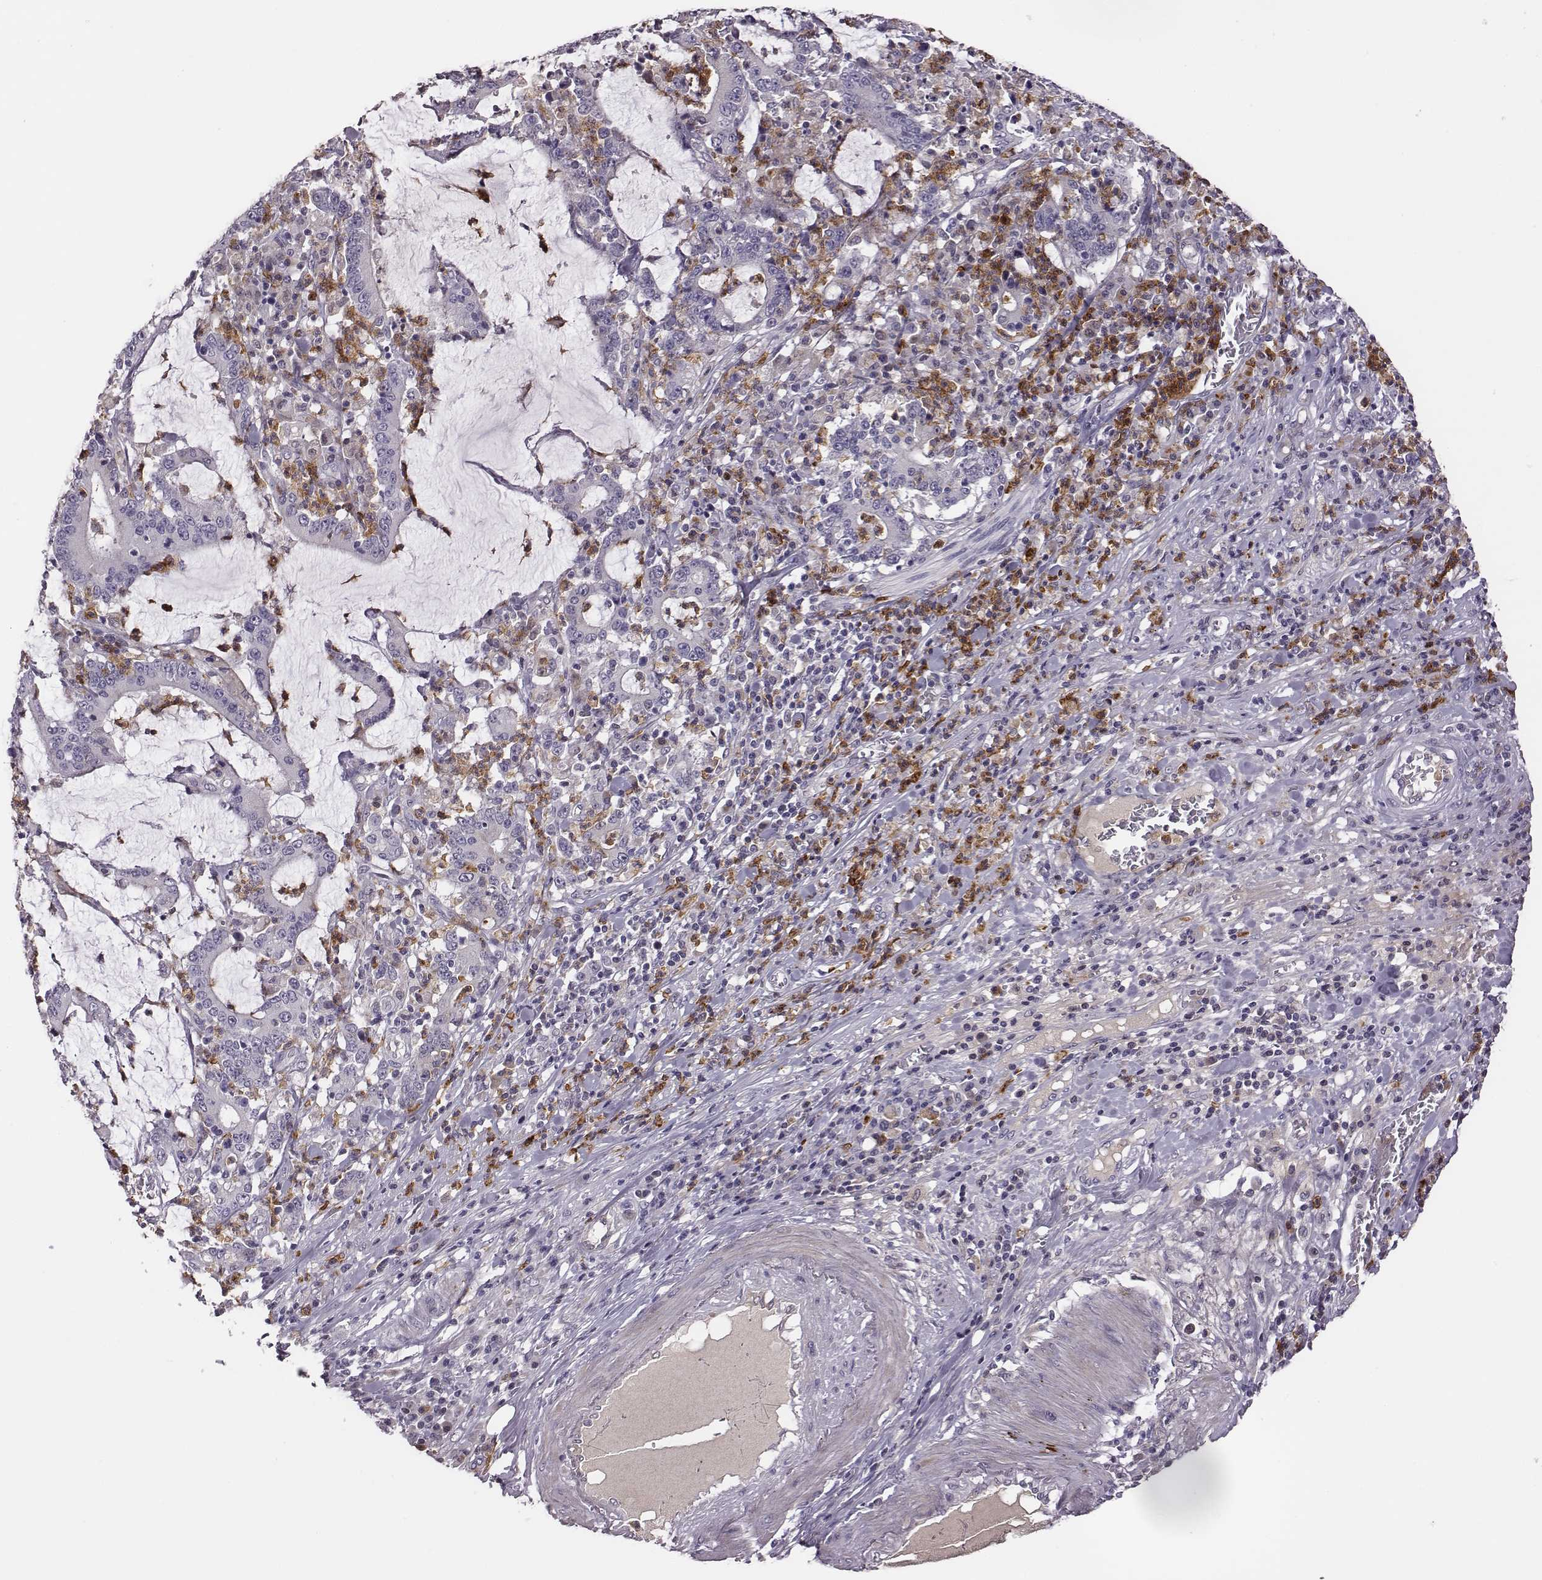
{"staining": {"intensity": "negative", "quantity": "none", "location": "none"}, "tissue": "stomach cancer", "cell_type": "Tumor cells", "image_type": "cancer", "snomed": [{"axis": "morphology", "description": "Adenocarcinoma, NOS"}, {"axis": "topography", "description": "Stomach, upper"}], "caption": "Immunohistochemical staining of stomach adenocarcinoma shows no significant expression in tumor cells.", "gene": "KMO", "patient": {"sex": "male", "age": 68}}